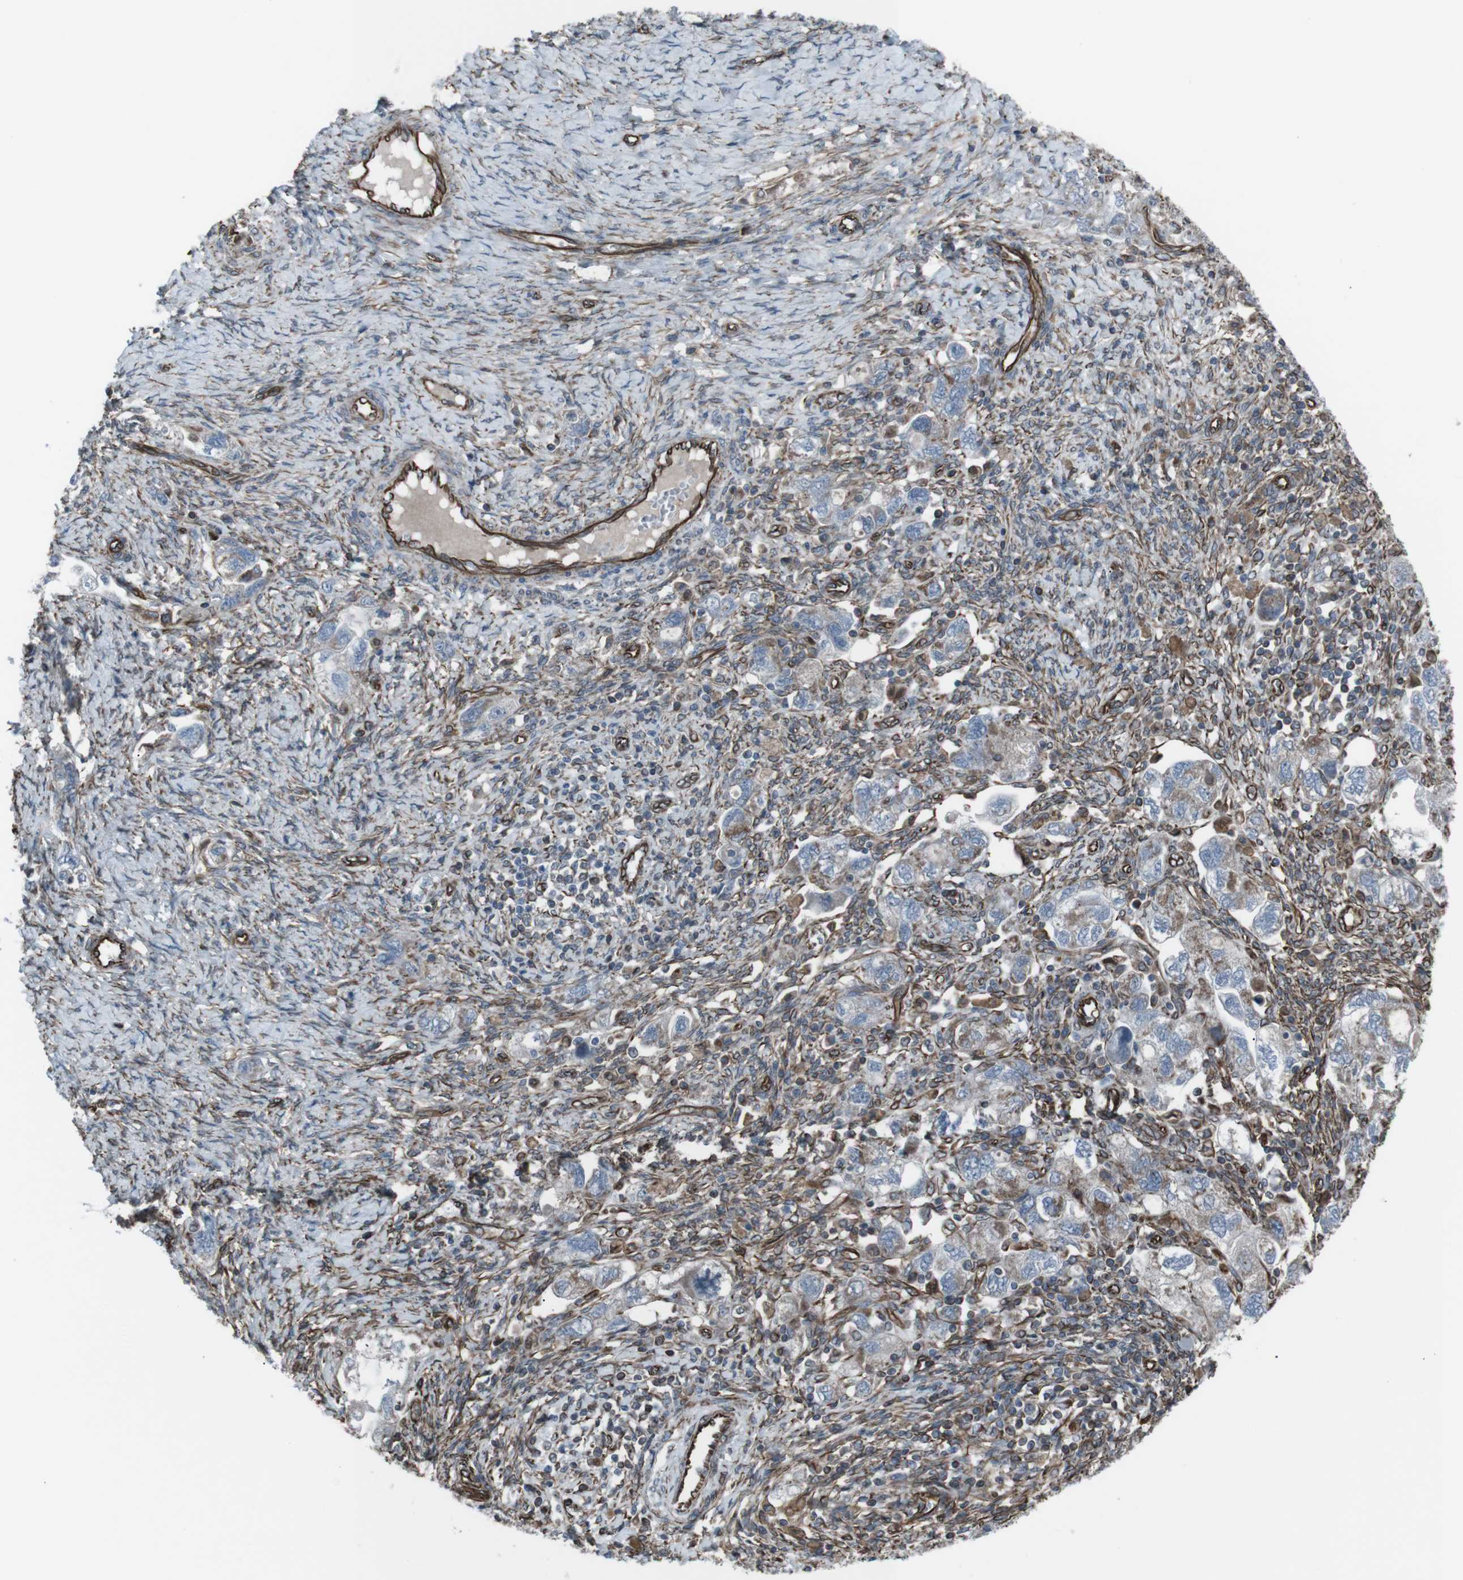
{"staining": {"intensity": "moderate", "quantity": ">75%", "location": "cytoplasmic/membranous"}, "tissue": "ovarian cancer", "cell_type": "Tumor cells", "image_type": "cancer", "snomed": [{"axis": "morphology", "description": "Carcinoma, NOS"}, {"axis": "morphology", "description": "Cystadenocarcinoma, serous, NOS"}, {"axis": "topography", "description": "Ovary"}], "caption": "Protein staining reveals moderate cytoplasmic/membranous staining in about >75% of tumor cells in ovarian cancer.", "gene": "TMEM141", "patient": {"sex": "female", "age": 69}}